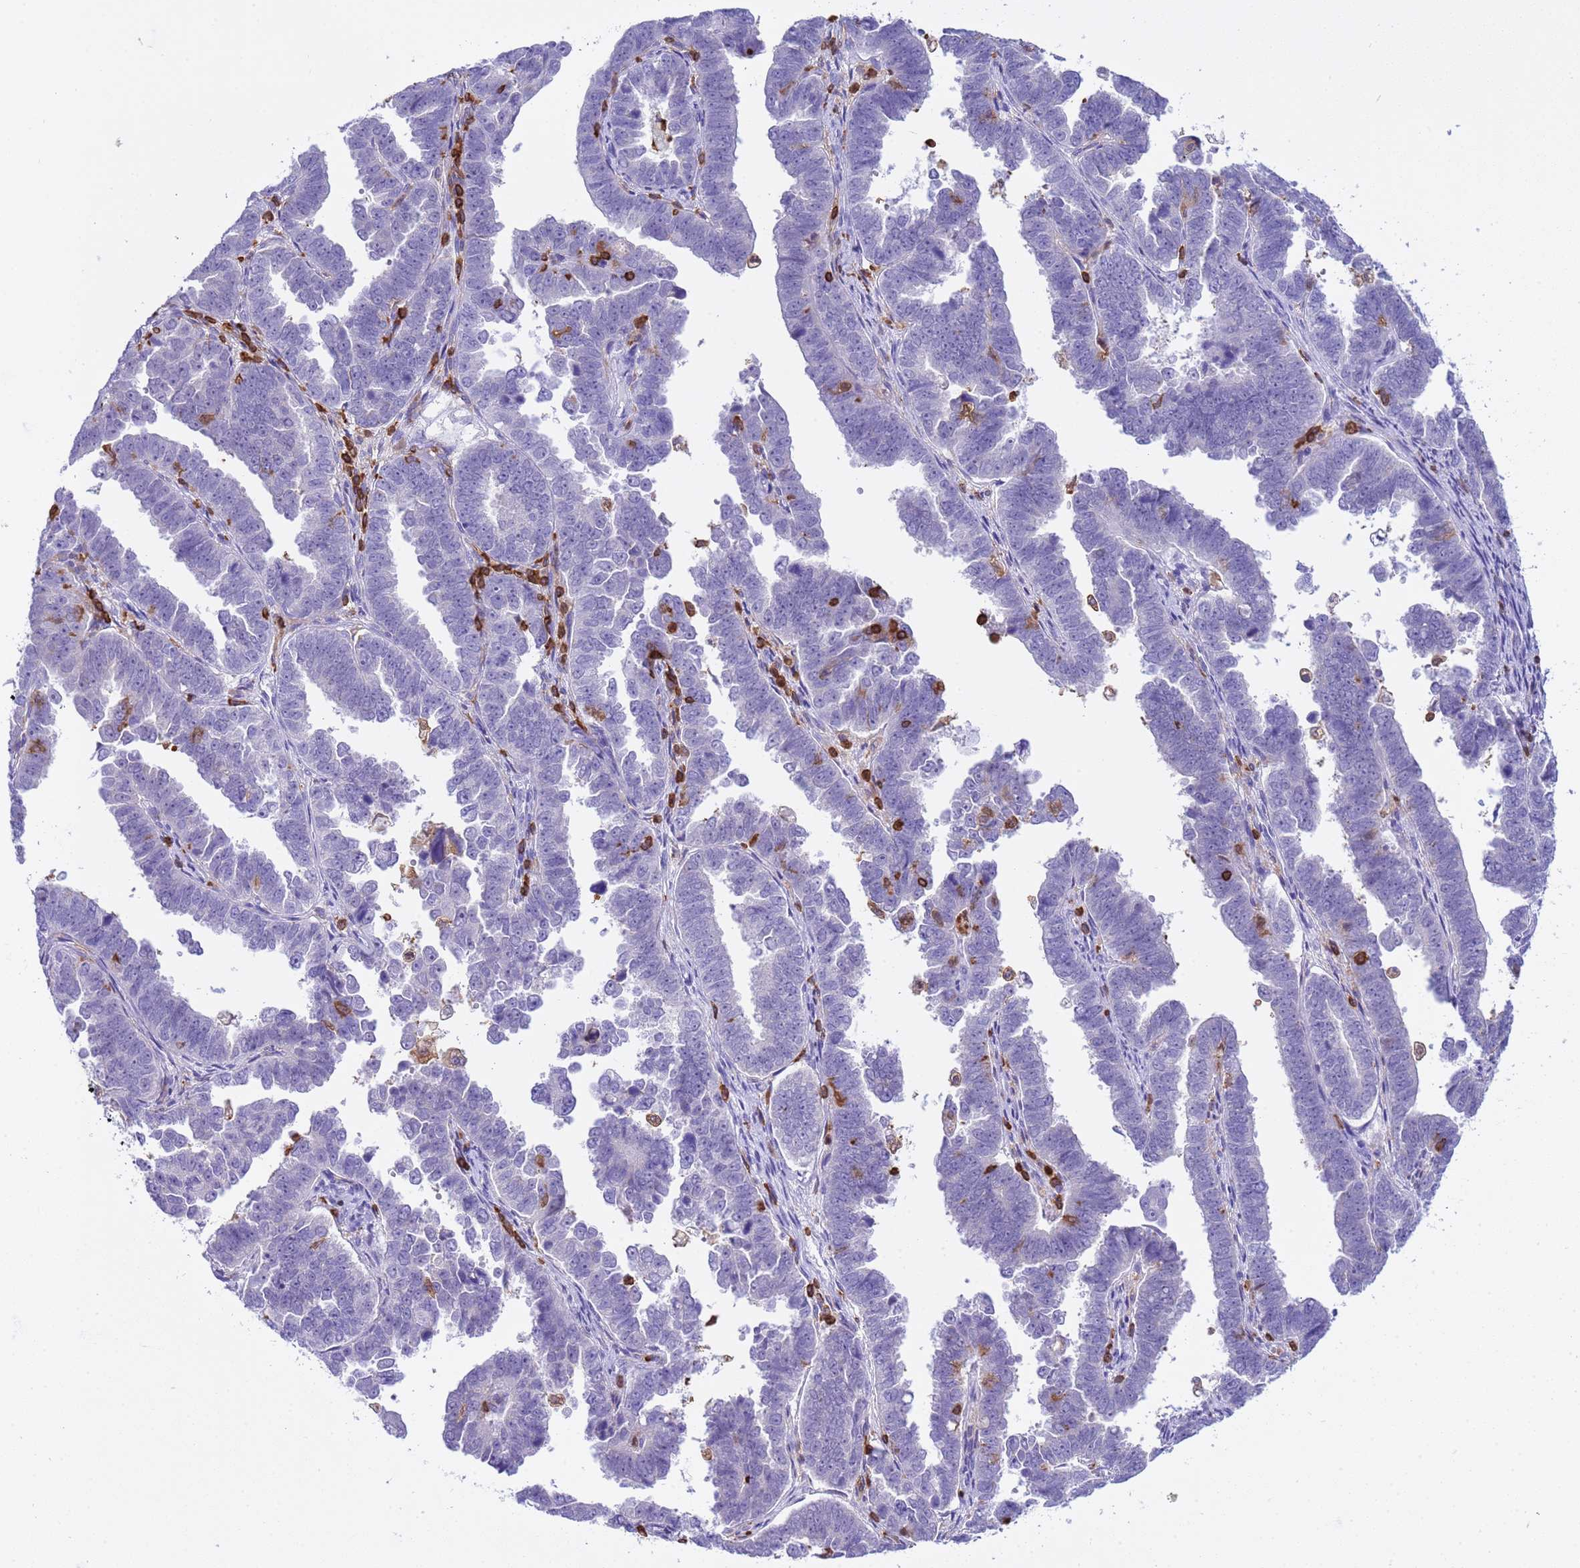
{"staining": {"intensity": "negative", "quantity": "none", "location": "none"}, "tissue": "endometrial cancer", "cell_type": "Tumor cells", "image_type": "cancer", "snomed": [{"axis": "morphology", "description": "Adenocarcinoma, NOS"}, {"axis": "topography", "description": "Endometrium"}], "caption": "Human endometrial adenocarcinoma stained for a protein using IHC reveals no staining in tumor cells.", "gene": "IRF5", "patient": {"sex": "female", "age": 75}}